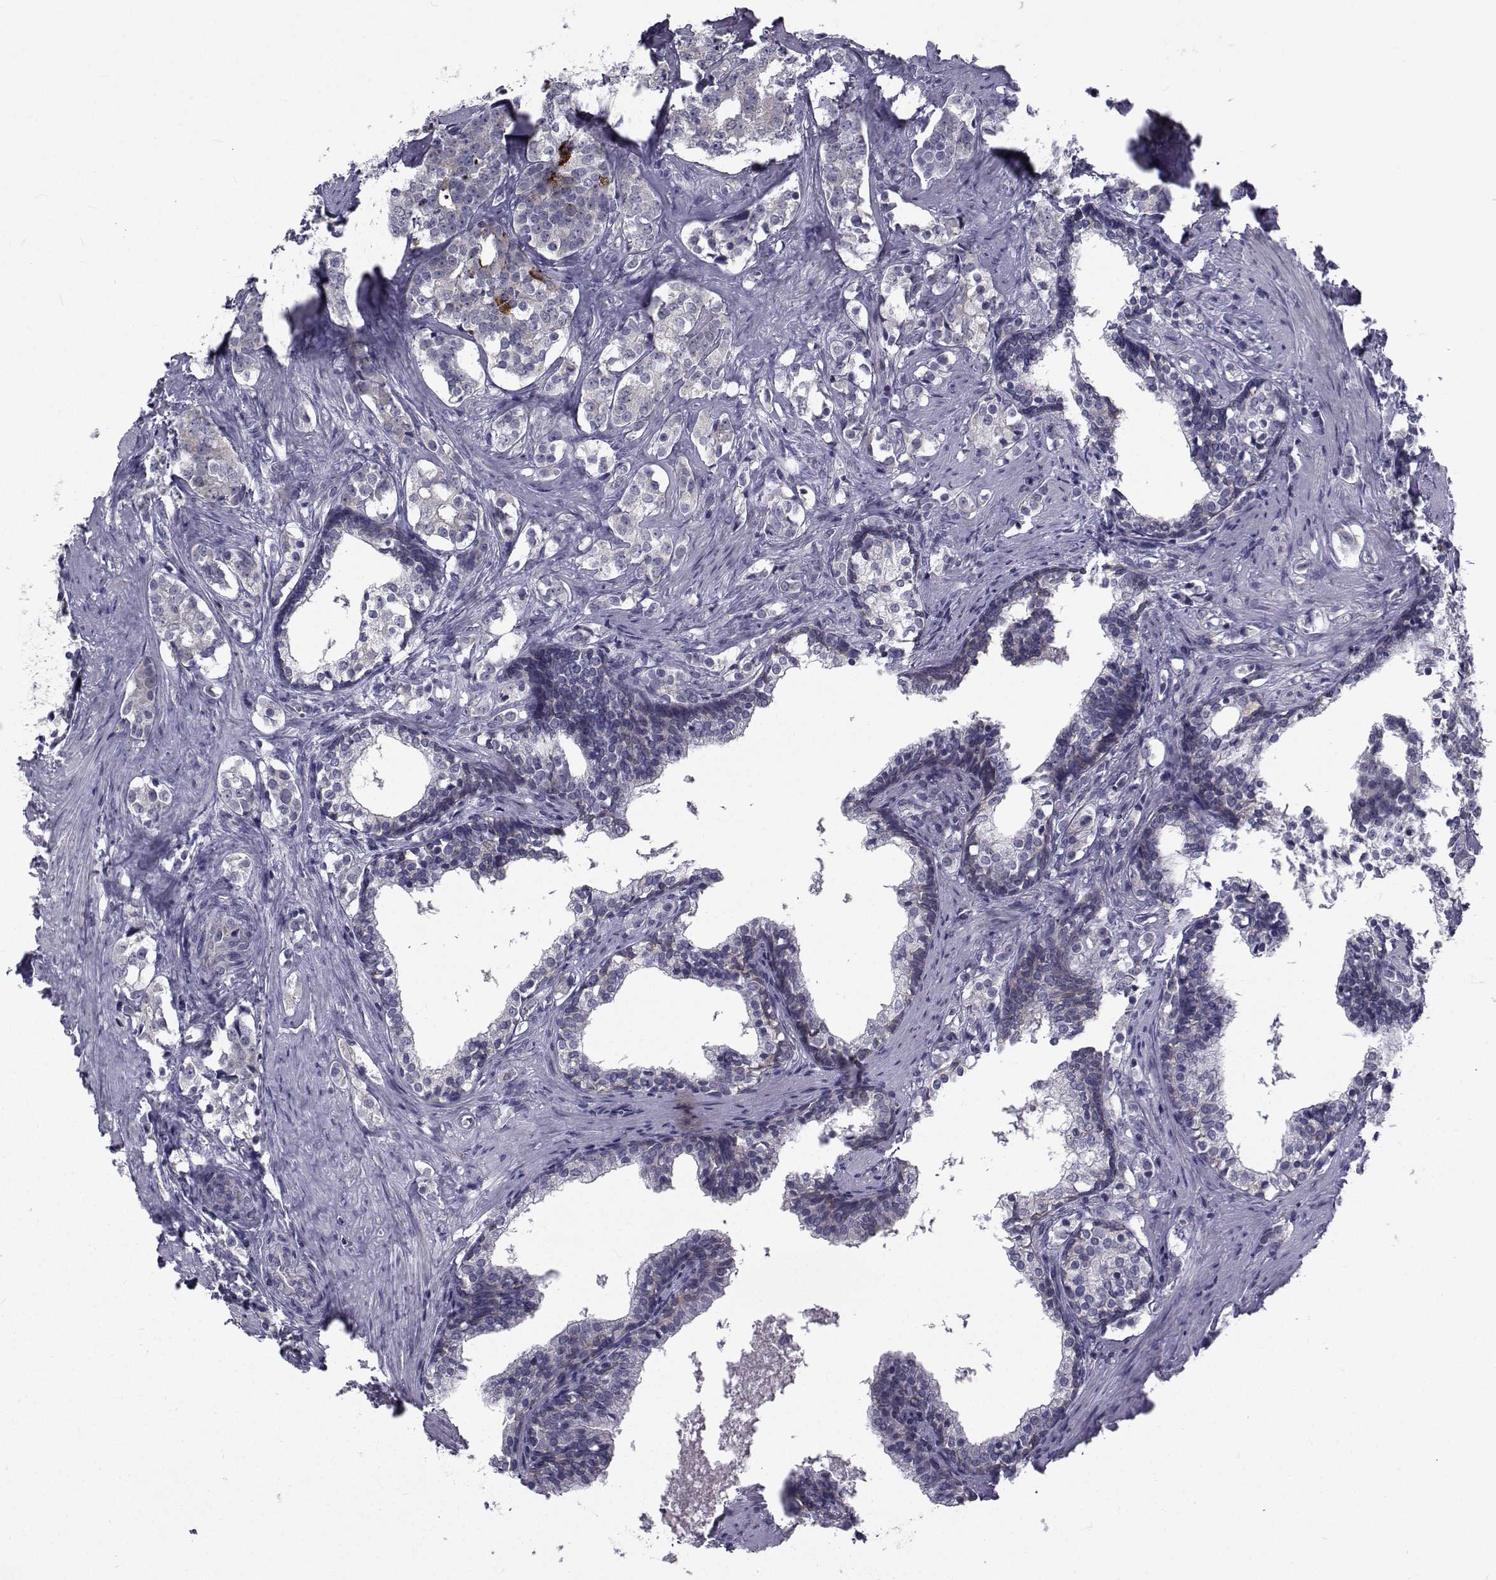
{"staining": {"intensity": "negative", "quantity": "none", "location": "none"}, "tissue": "prostate cancer", "cell_type": "Tumor cells", "image_type": "cancer", "snomed": [{"axis": "morphology", "description": "Adenocarcinoma, NOS"}, {"axis": "topography", "description": "Prostate and seminal vesicle, NOS"}], "caption": "A high-resolution histopathology image shows immunohistochemistry (IHC) staining of prostate adenocarcinoma, which displays no significant staining in tumor cells.", "gene": "ANGPT1", "patient": {"sex": "male", "age": 63}}